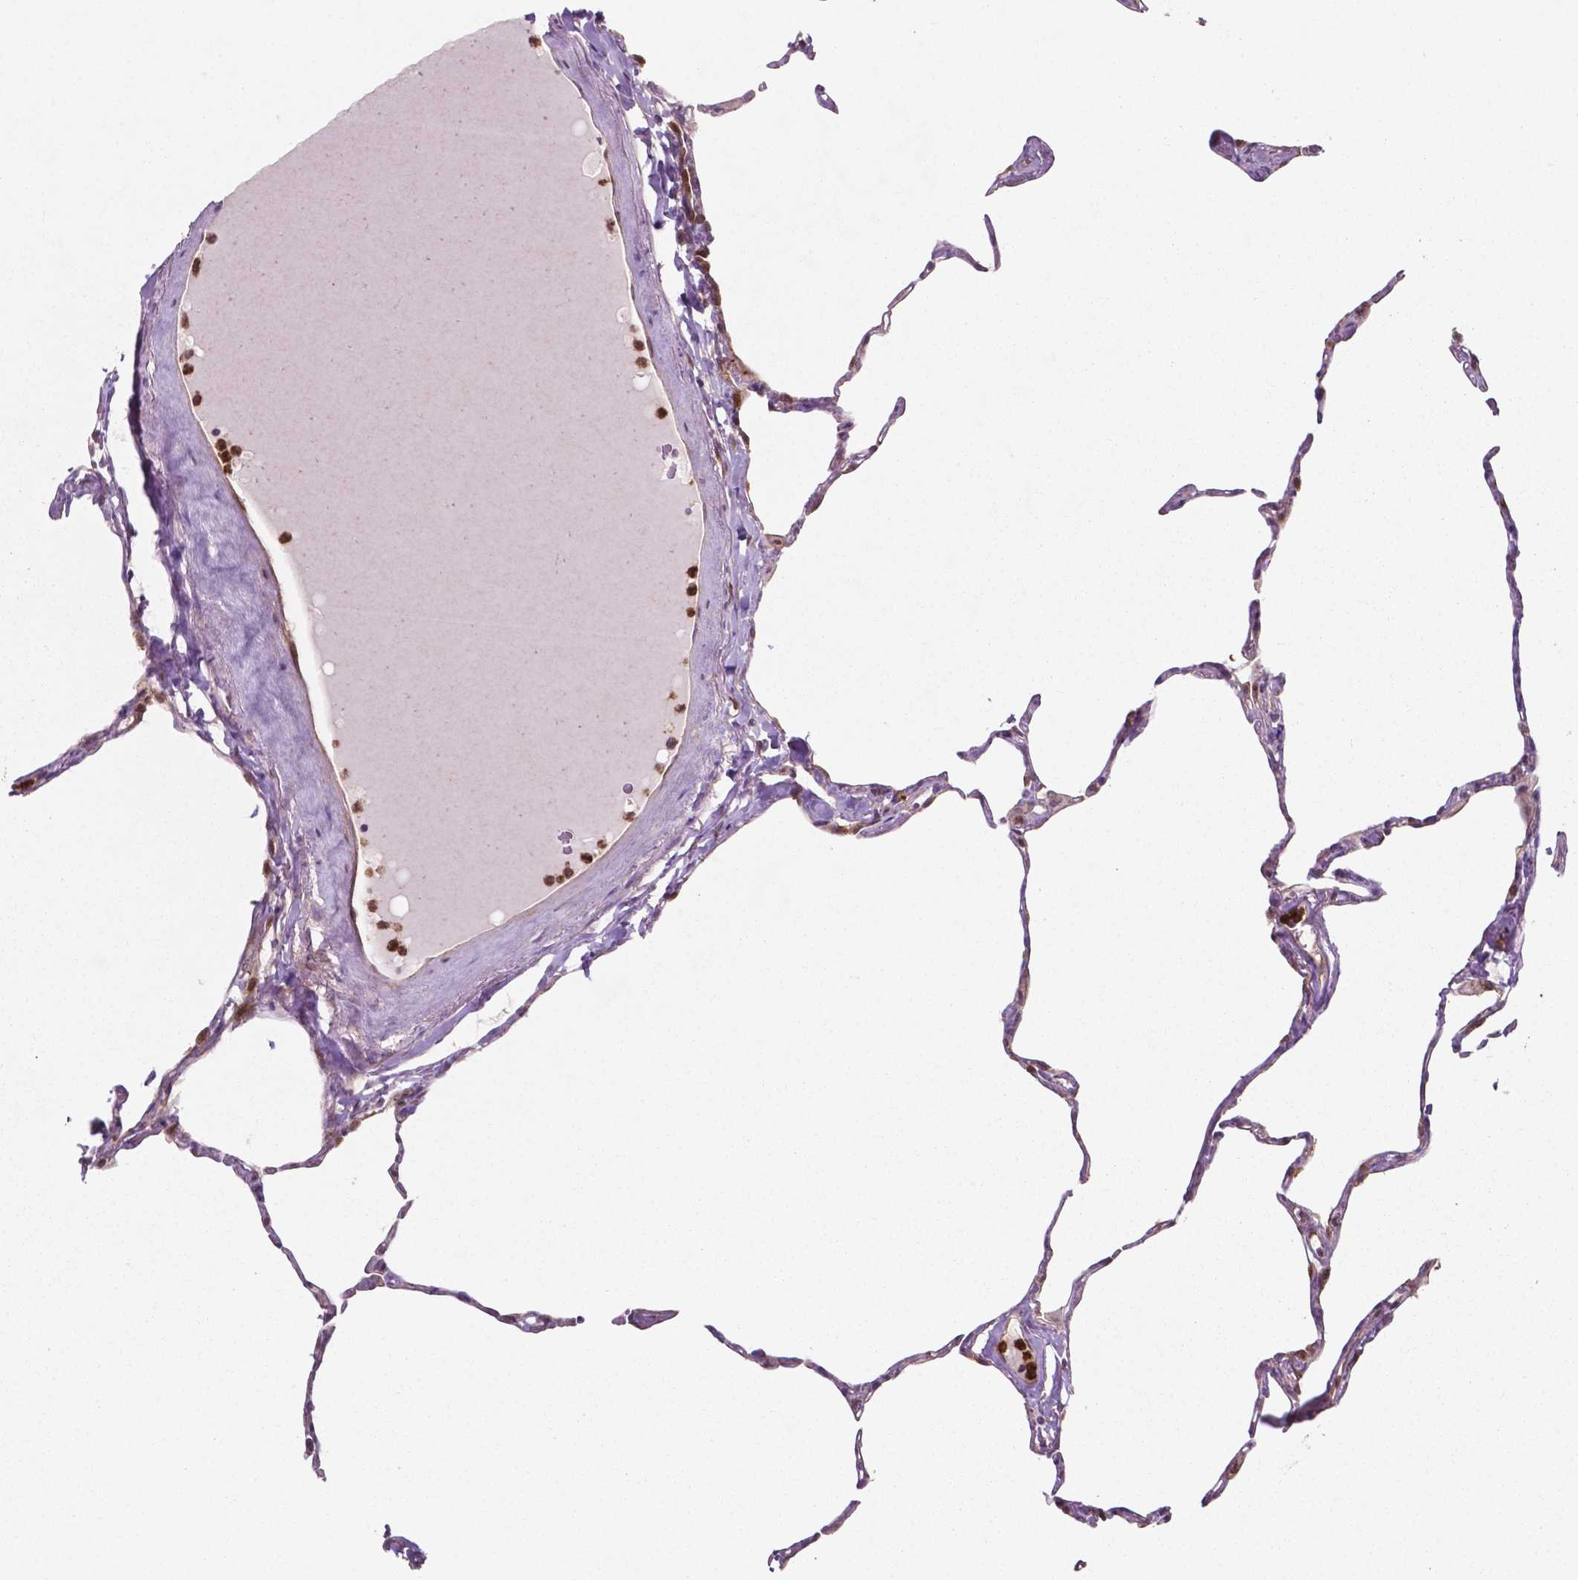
{"staining": {"intensity": "moderate", "quantity": "<25%", "location": "nuclear"}, "tissue": "lung", "cell_type": "Alveolar cells", "image_type": "normal", "snomed": [{"axis": "morphology", "description": "Normal tissue, NOS"}, {"axis": "topography", "description": "Lung"}], "caption": "Brown immunohistochemical staining in normal lung reveals moderate nuclear expression in about <25% of alveolar cells.", "gene": "LDHA", "patient": {"sex": "male", "age": 65}}